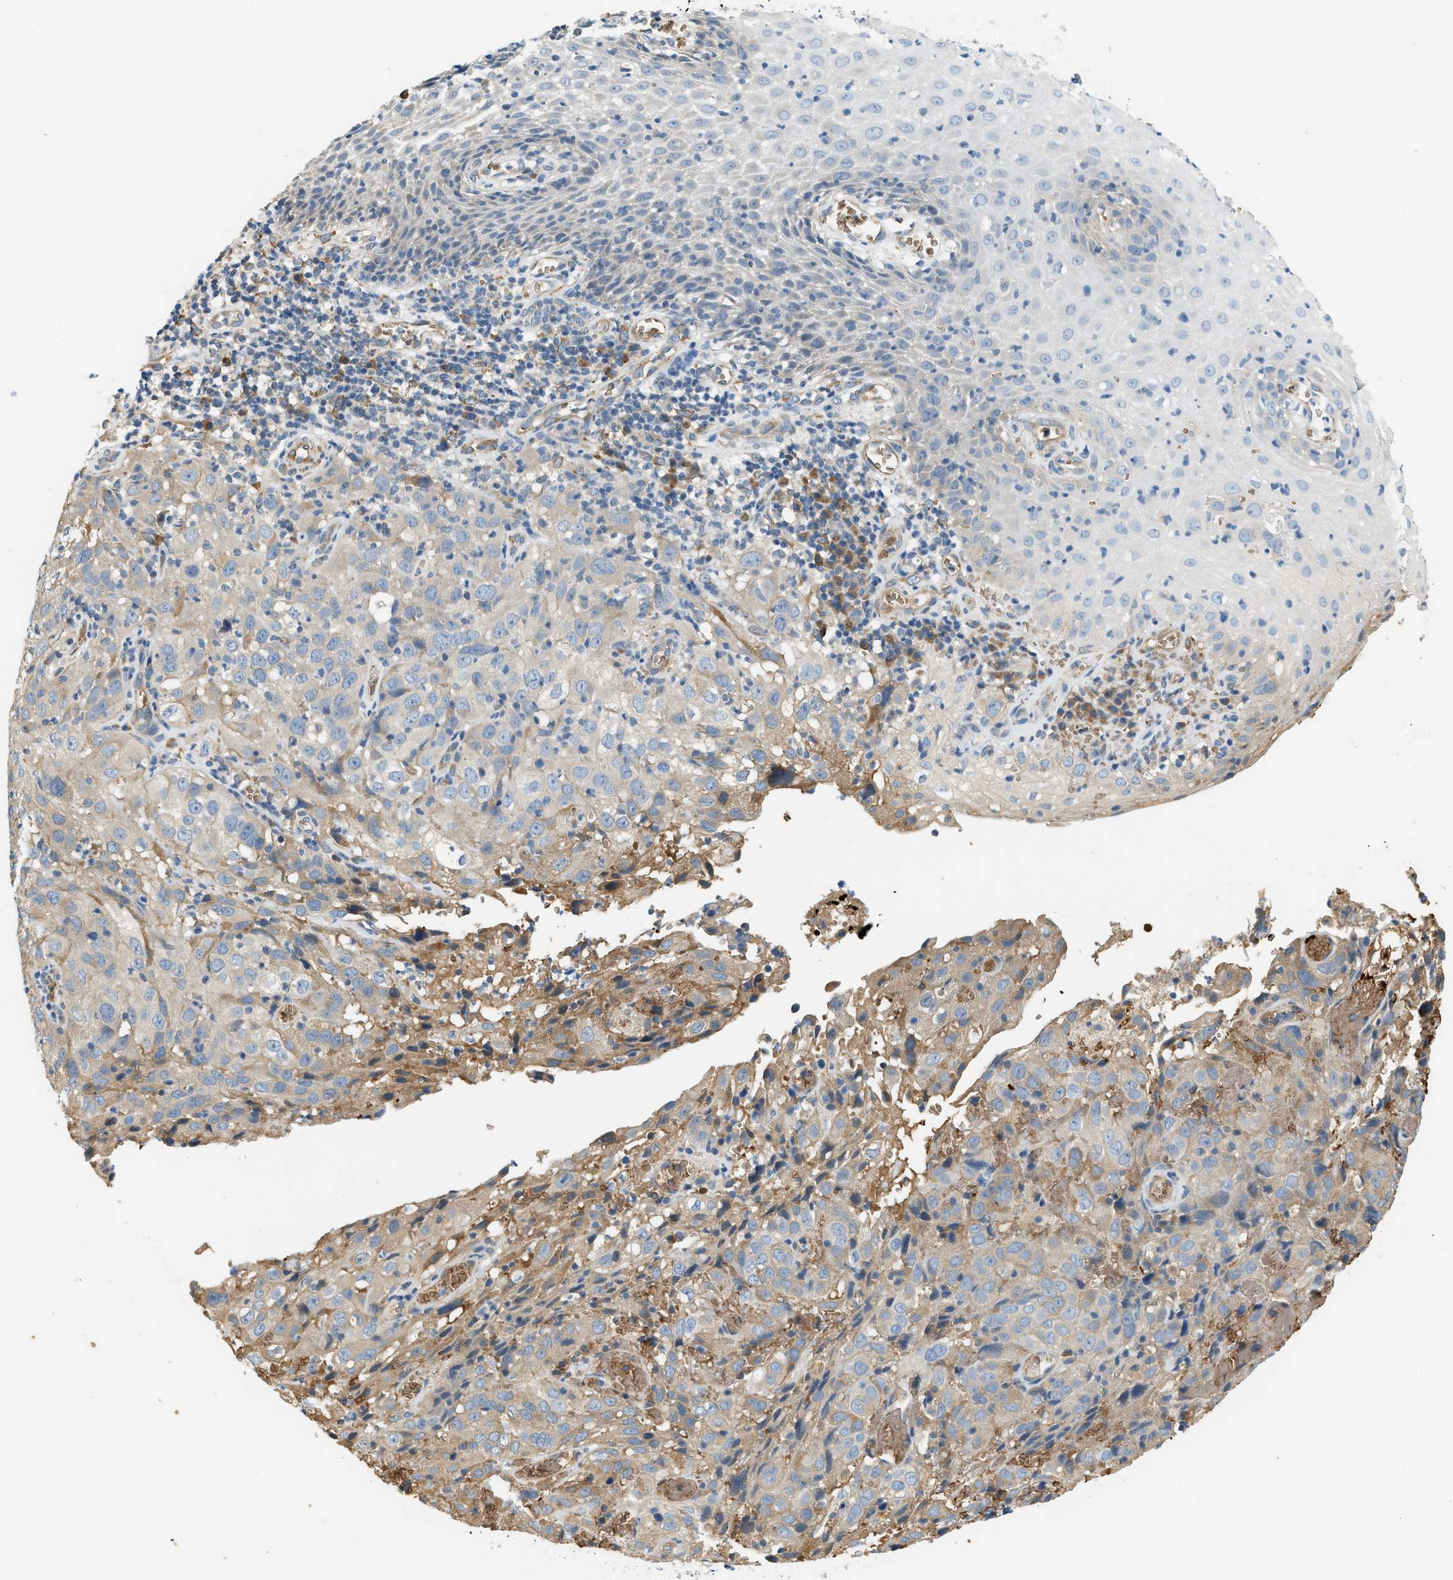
{"staining": {"intensity": "negative", "quantity": "none", "location": "none"}, "tissue": "cervical cancer", "cell_type": "Tumor cells", "image_type": "cancer", "snomed": [{"axis": "morphology", "description": "Squamous cell carcinoma, NOS"}, {"axis": "topography", "description": "Cervix"}], "caption": "Human squamous cell carcinoma (cervical) stained for a protein using immunohistochemistry (IHC) exhibits no positivity in tumor cells.", "gene": "CYTH2", "patient": {"sex": "female", "age": 32}}